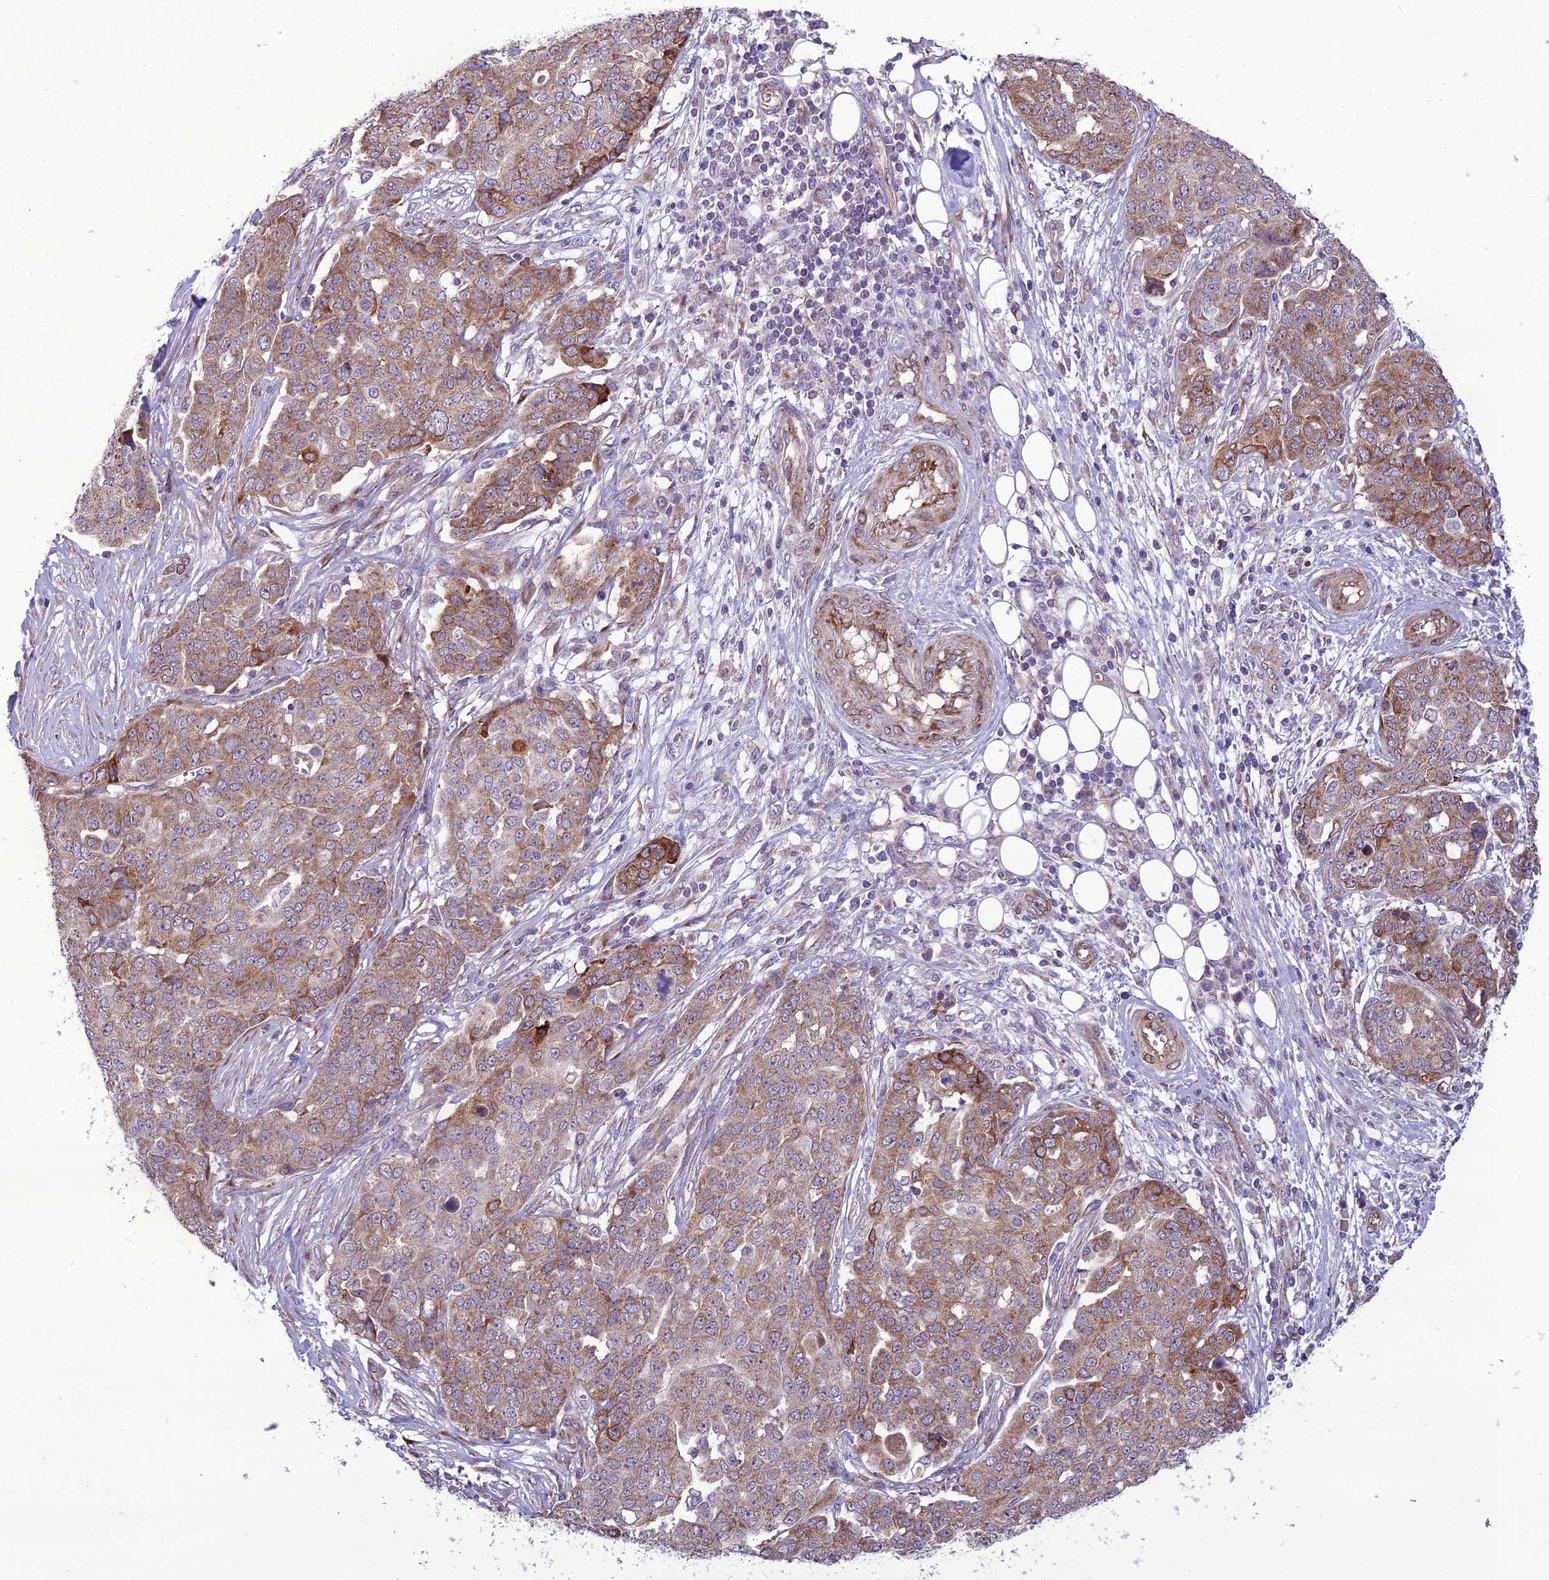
{"staining": {"intensity": "moderate", "quantity": ">75%", "location": "cytoplasmic/membranous"}, "tissue": "ovarian cancer", "cell_type": "Tumor cells", "image_type": "cancer", "snomed": [{"axis": "morphology", "description": "Cystadenocarcinoma, serous, NOS"}, {"axis": "topography", "description": "Soft tissue"}, {"axis": "topography", "description": "Ovary"}], "caption": "Immunohistochemical staining of ovarian serous cystadenocarcinoma demonstrates moderate cytoplasmic/membranous protein staining in about >75% of tumor cells.", "gene": "NODAL", "patient": {"sex": "female", "age": 57}}